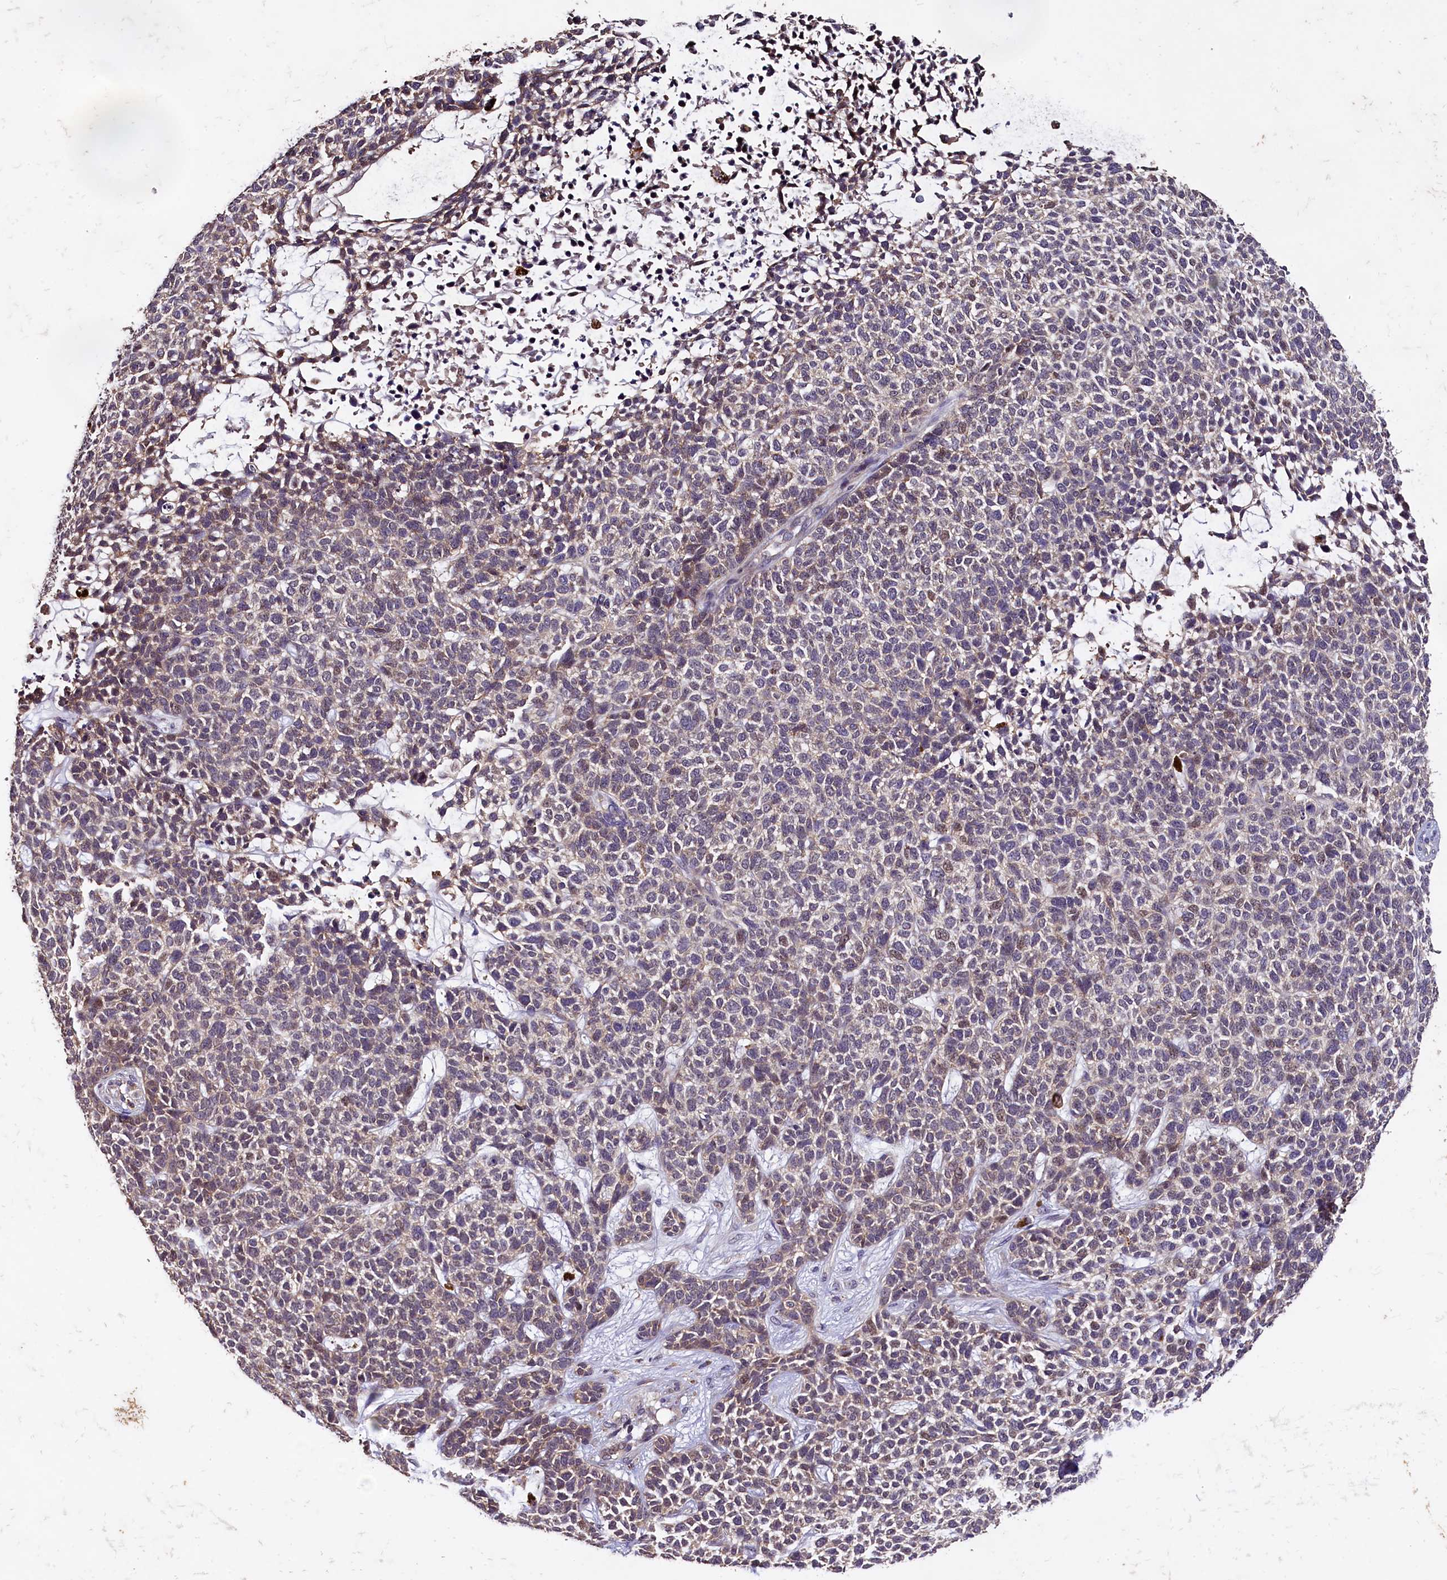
{"staining": {"intensity": "weak", "quantity": "<25%", "location": "cytoplasmic/membranous"}, "tissue": "skin cancer", "cell_type": "Tumor cells", "image_type": "cancer", "snomed": [{"axis": "morphology", "description": "Basal cell carcinoma"}, {"axis": "topography", "description": "Skin"}], "caption": "Skin basal cell carcinoma was stained to show a protein in brown. There is no significant expression in tumor cells.", "gene": "PLXNB1", "patient": {"sex": "female", "age": 84}}